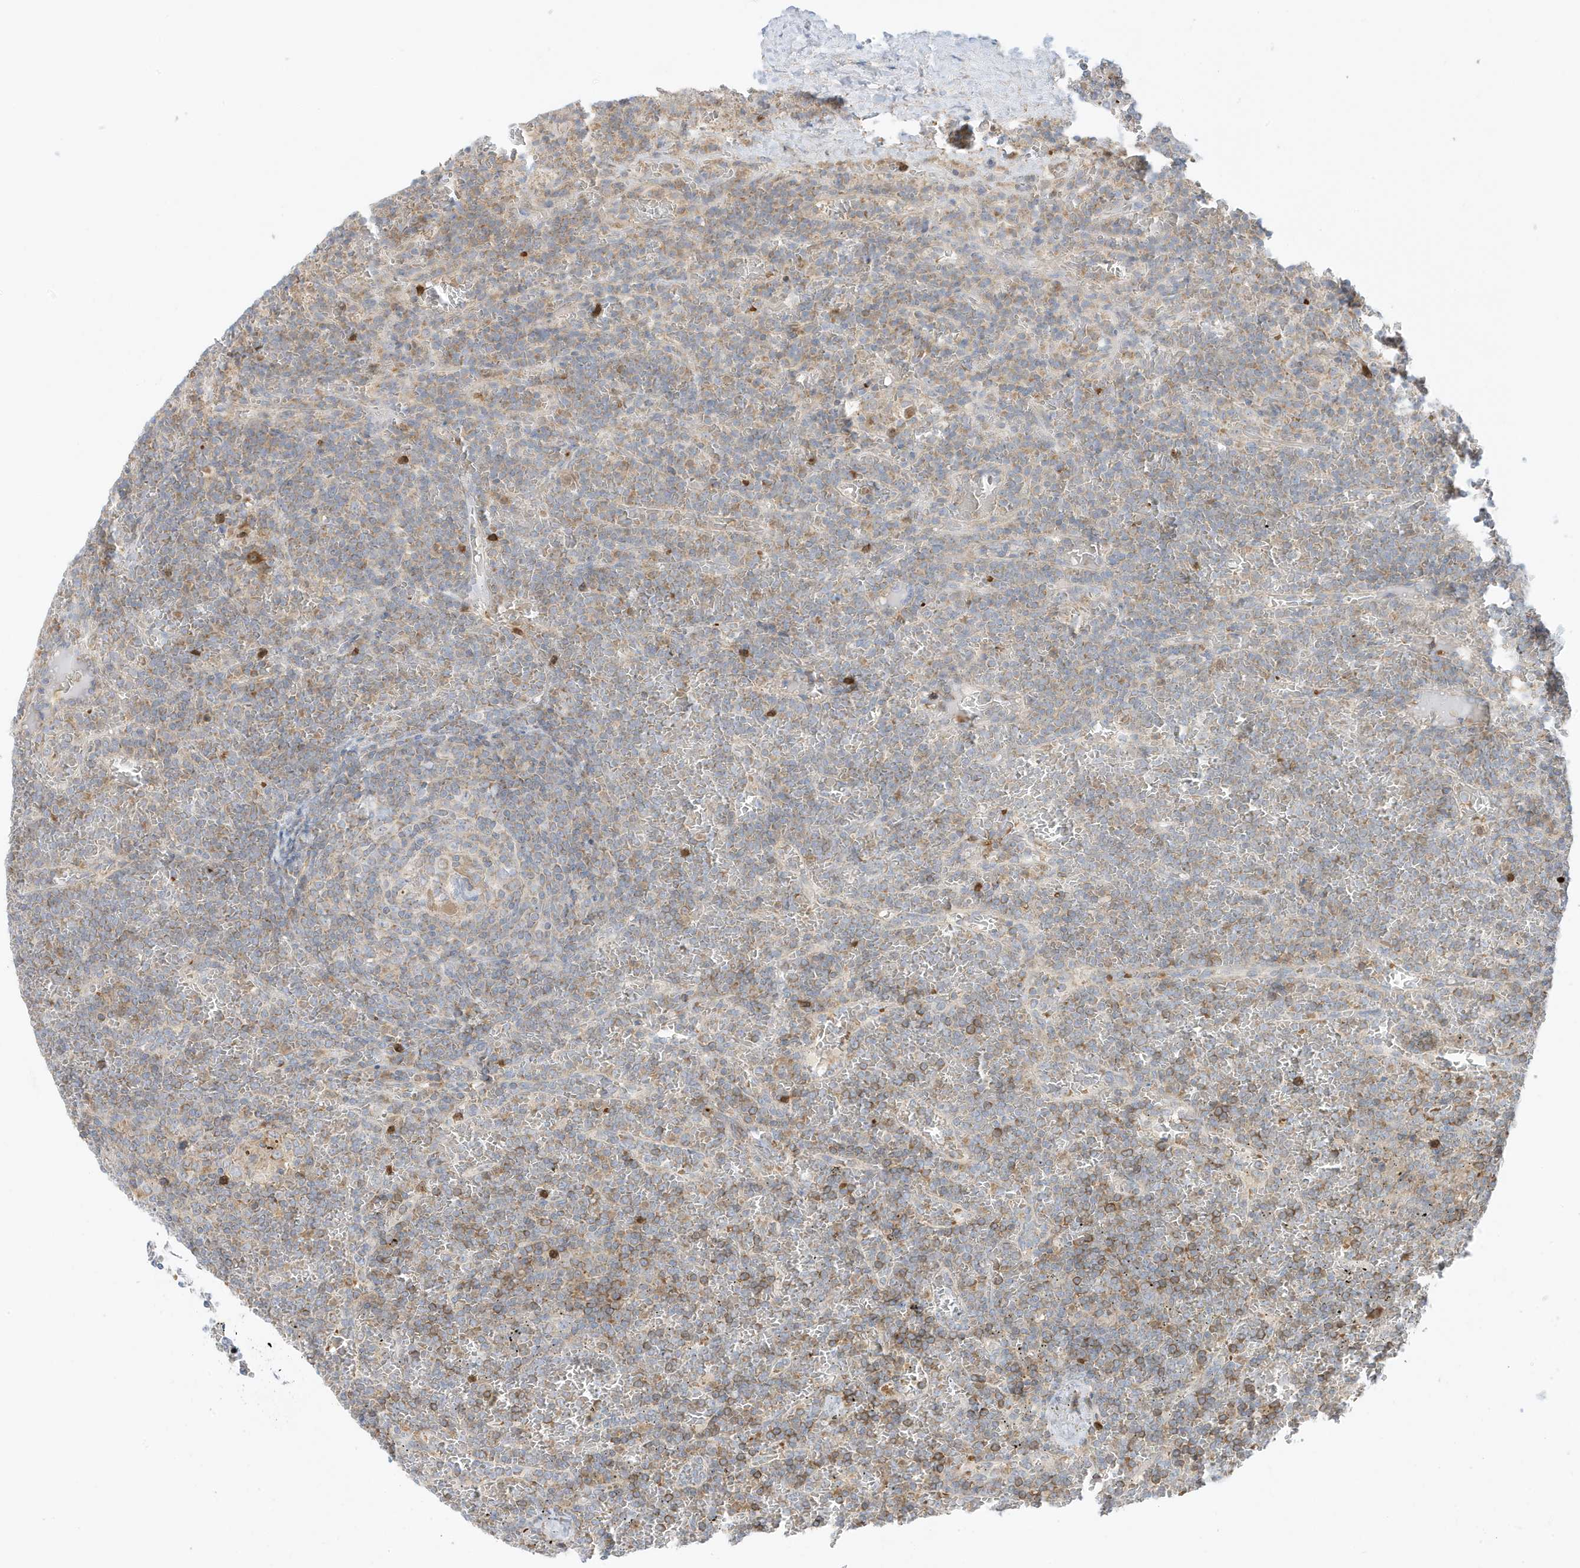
{"staining": {"intensity": "weak", "quantity": "25%-75%", "location": "cytoplasmic/membranous"}, "tissue": "lymphoma", "cell_type": "Tumor cells", "image_type": "cancer", "snomed": [{"axis": "morphology", "description": "Malignant lymphoma, non-Hodgkin's type, Low grade"}, {"axis": "topography", "description": "Spleen"}], "caption": "Human lymphoma stained with a brown dye exhibits weak cytoplasmic/membranous positive positivity in approximately 25%-75% of tumor cells.", "gene": "NPPC", "patient": {"sex": "female", "age": 19}}